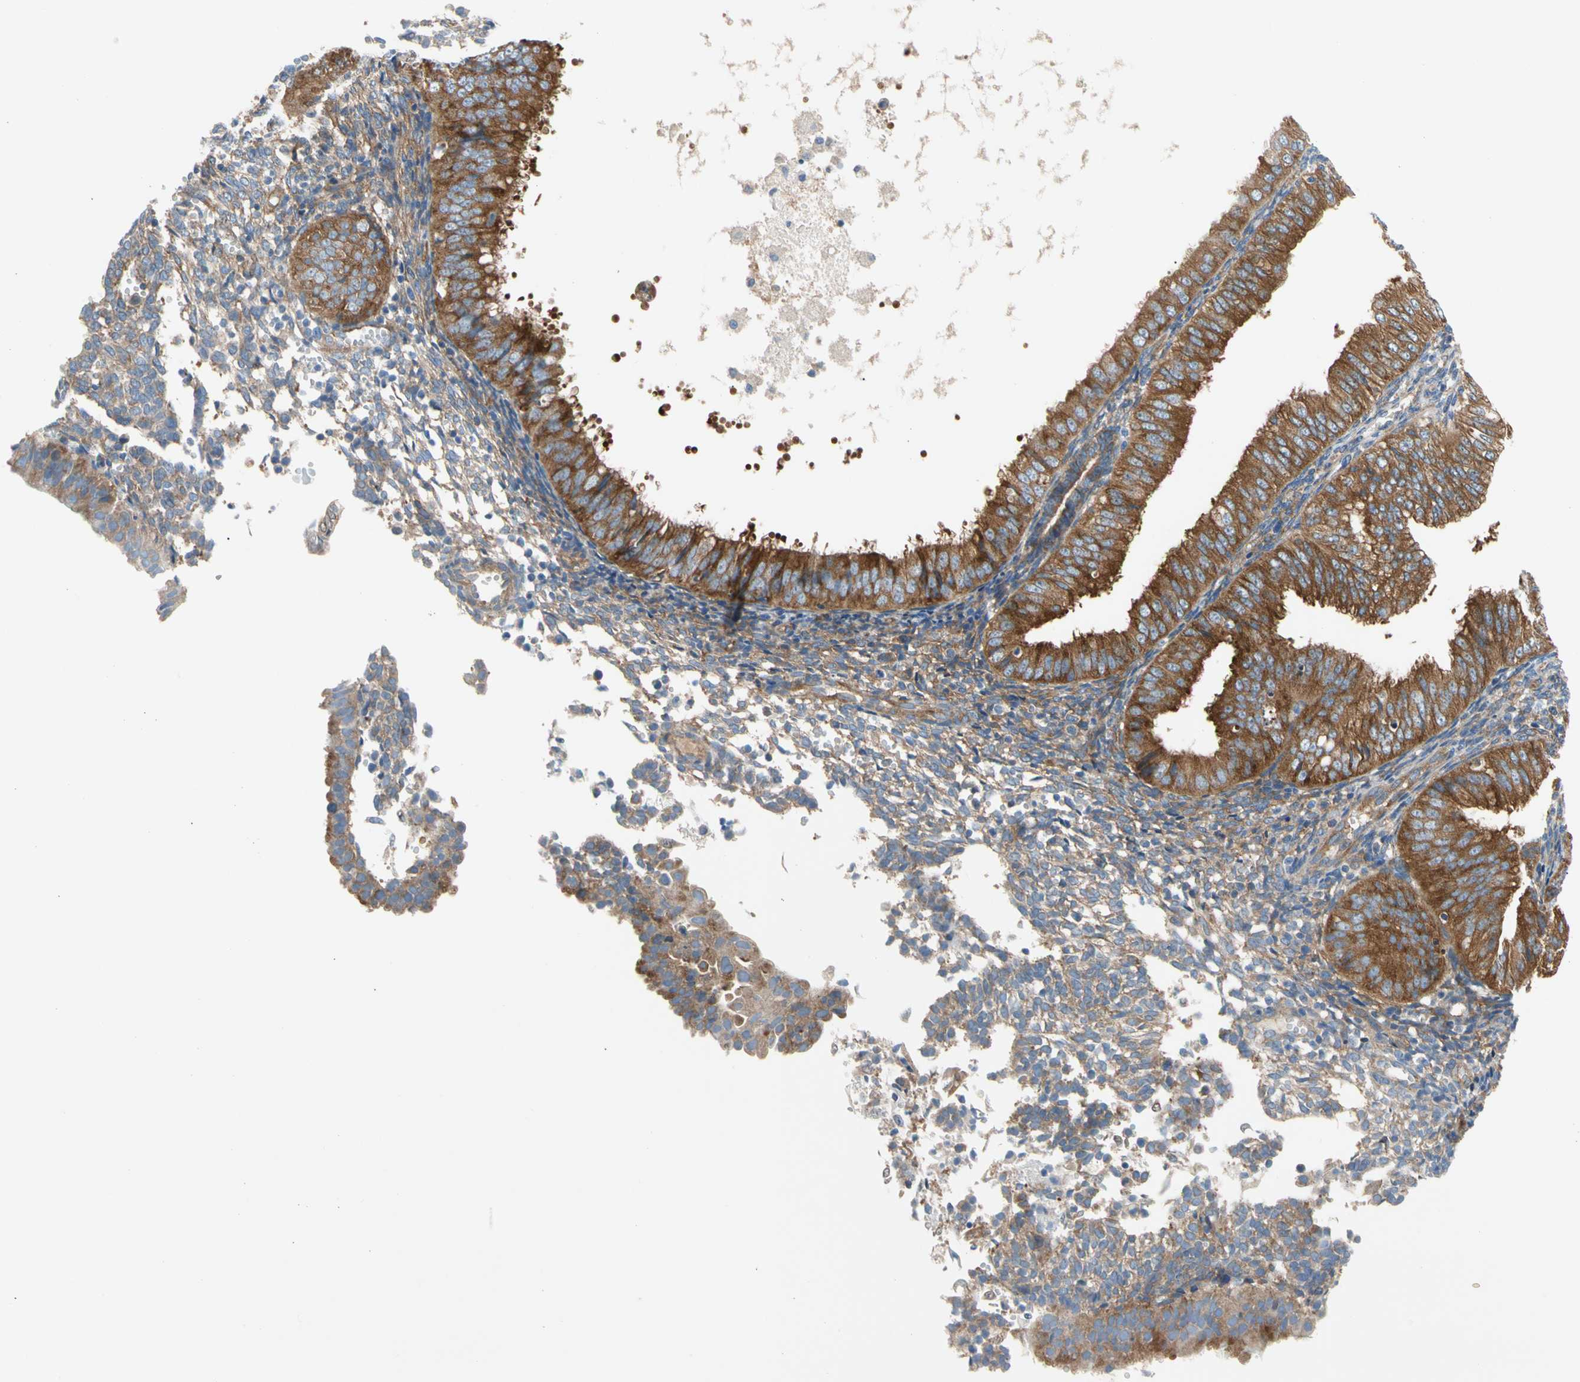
{"staining": {"intensity": "strong", "quantity": ">75%", "location": "cytoplasmic/membranous"}, "tissue": "endometrial cancer", "cell_type": "Tumor cells", "image_type": "cancer", "snomed": [{"axis": "morphology", "description": "Normal tissue, NOS"}, {"axis": "morphology", "description": "Adenocarcinoma, NOS"}, {"axis": "topography", "description": "Endometrium"}], "caption": "Immunohistochemistry (IHC) of human endometrial cancer (adenocarcinoma) exhibits high levels of strong cytoplasmic/membranous positivity in about >75% of tumor cells. (DAB (3,3'-diaminobenzidine) IHC with brightfield microscopy, high magnification).", "gene": "GPHN", "patient": {"sex": "female", "age": 53}}